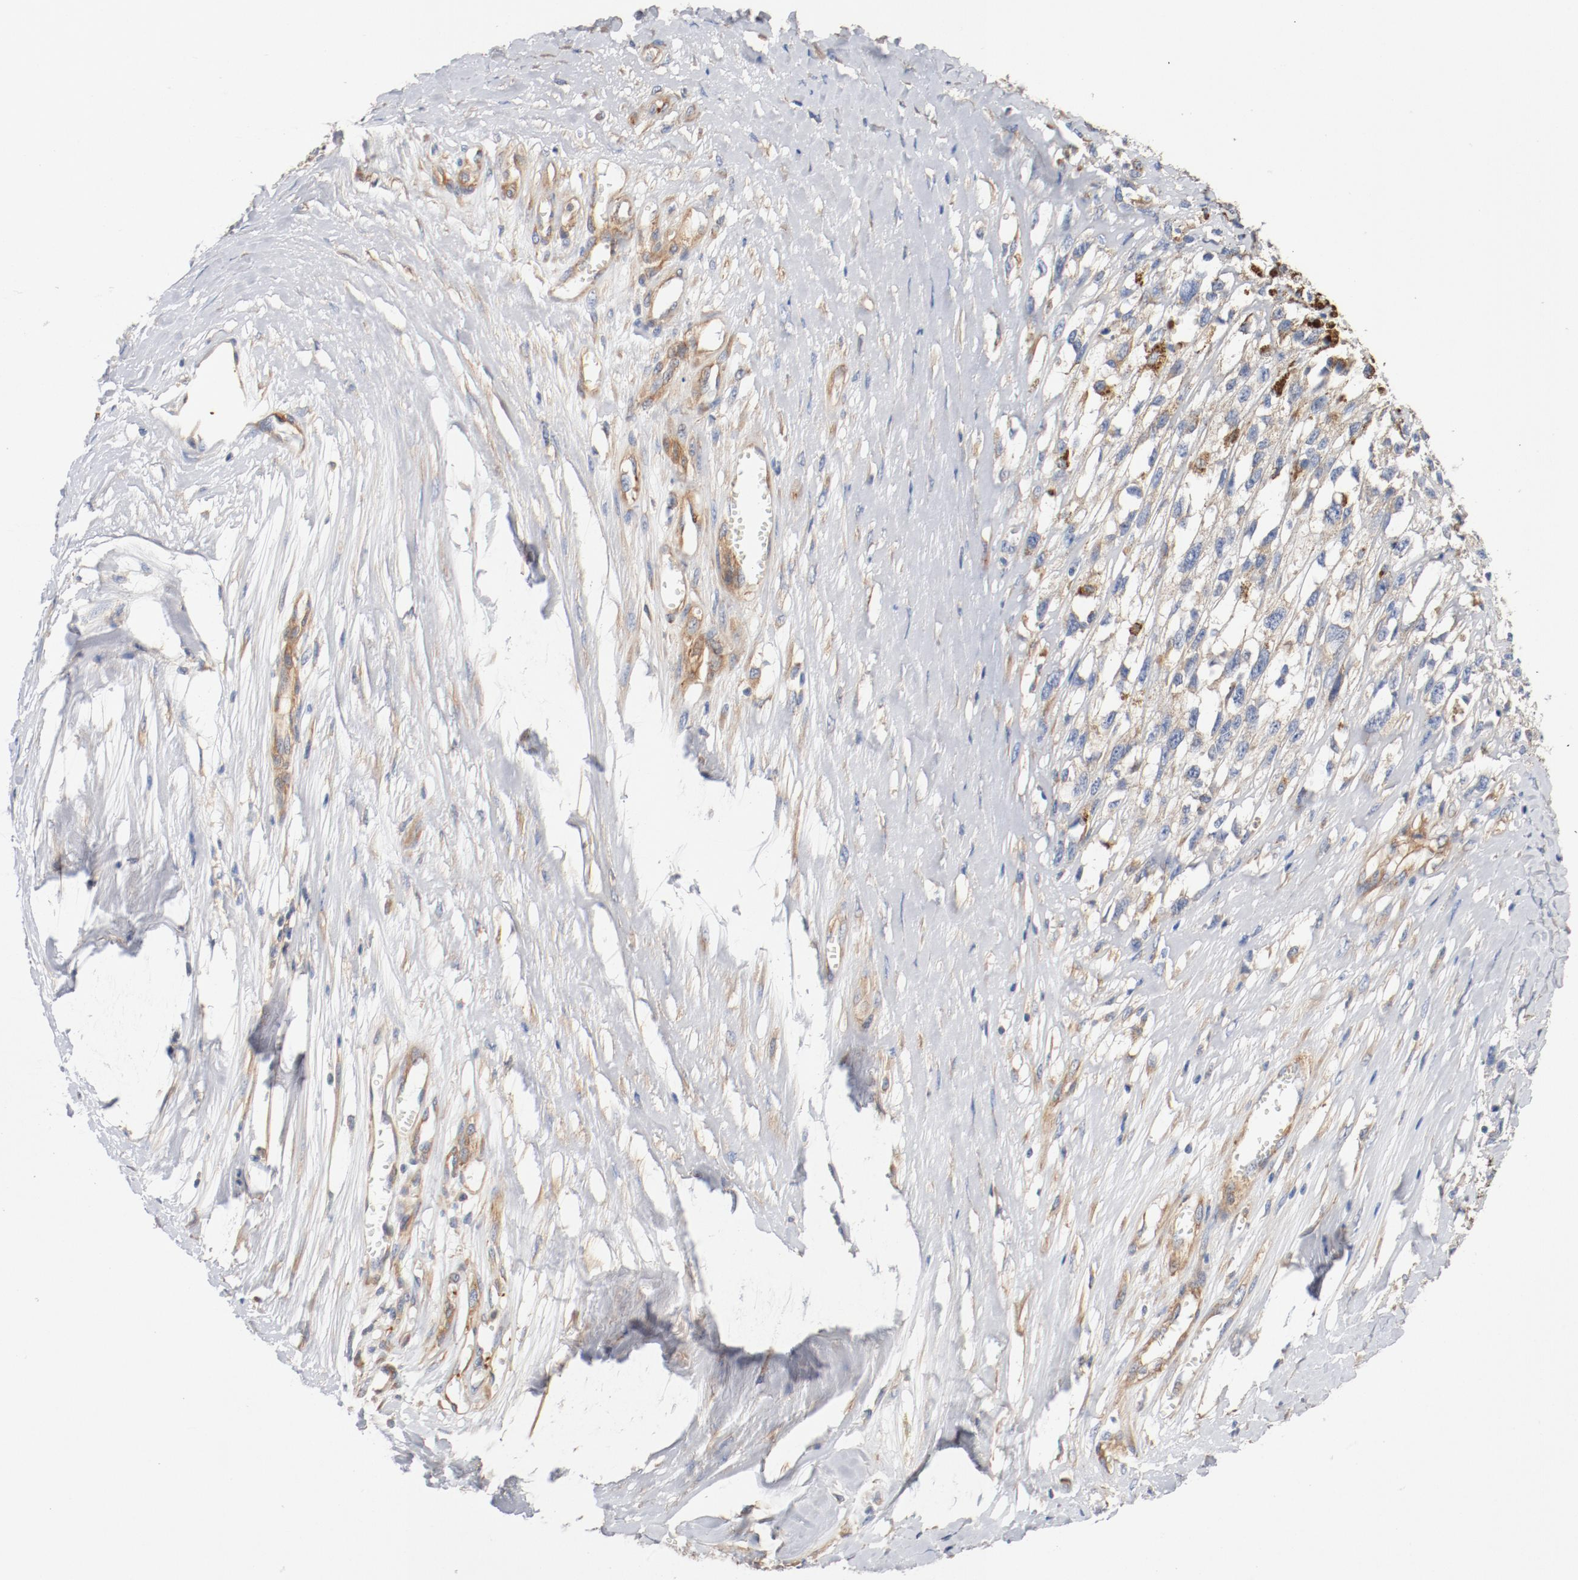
{"staining": {"intensity": "negative", "quantity": "none", "location": "none"}, "tissue": "melanoma", "cell_type": "Tumor cells", "image_type": "cancer", "snomed": [{"axis": "morphology", "description": "Malignant melanoma, Metastatic site"}, {"axis": "topography", "description": "Lymph node"}], "caption": "Immunohistochemistry (IHC) micrograph of malignant melanoma (metastatic site) stained for a protein (brown), which demonstrates no positivity in tumor cells.", "gene": "ILK", "patient": {"sex": "male", "age": 59}}